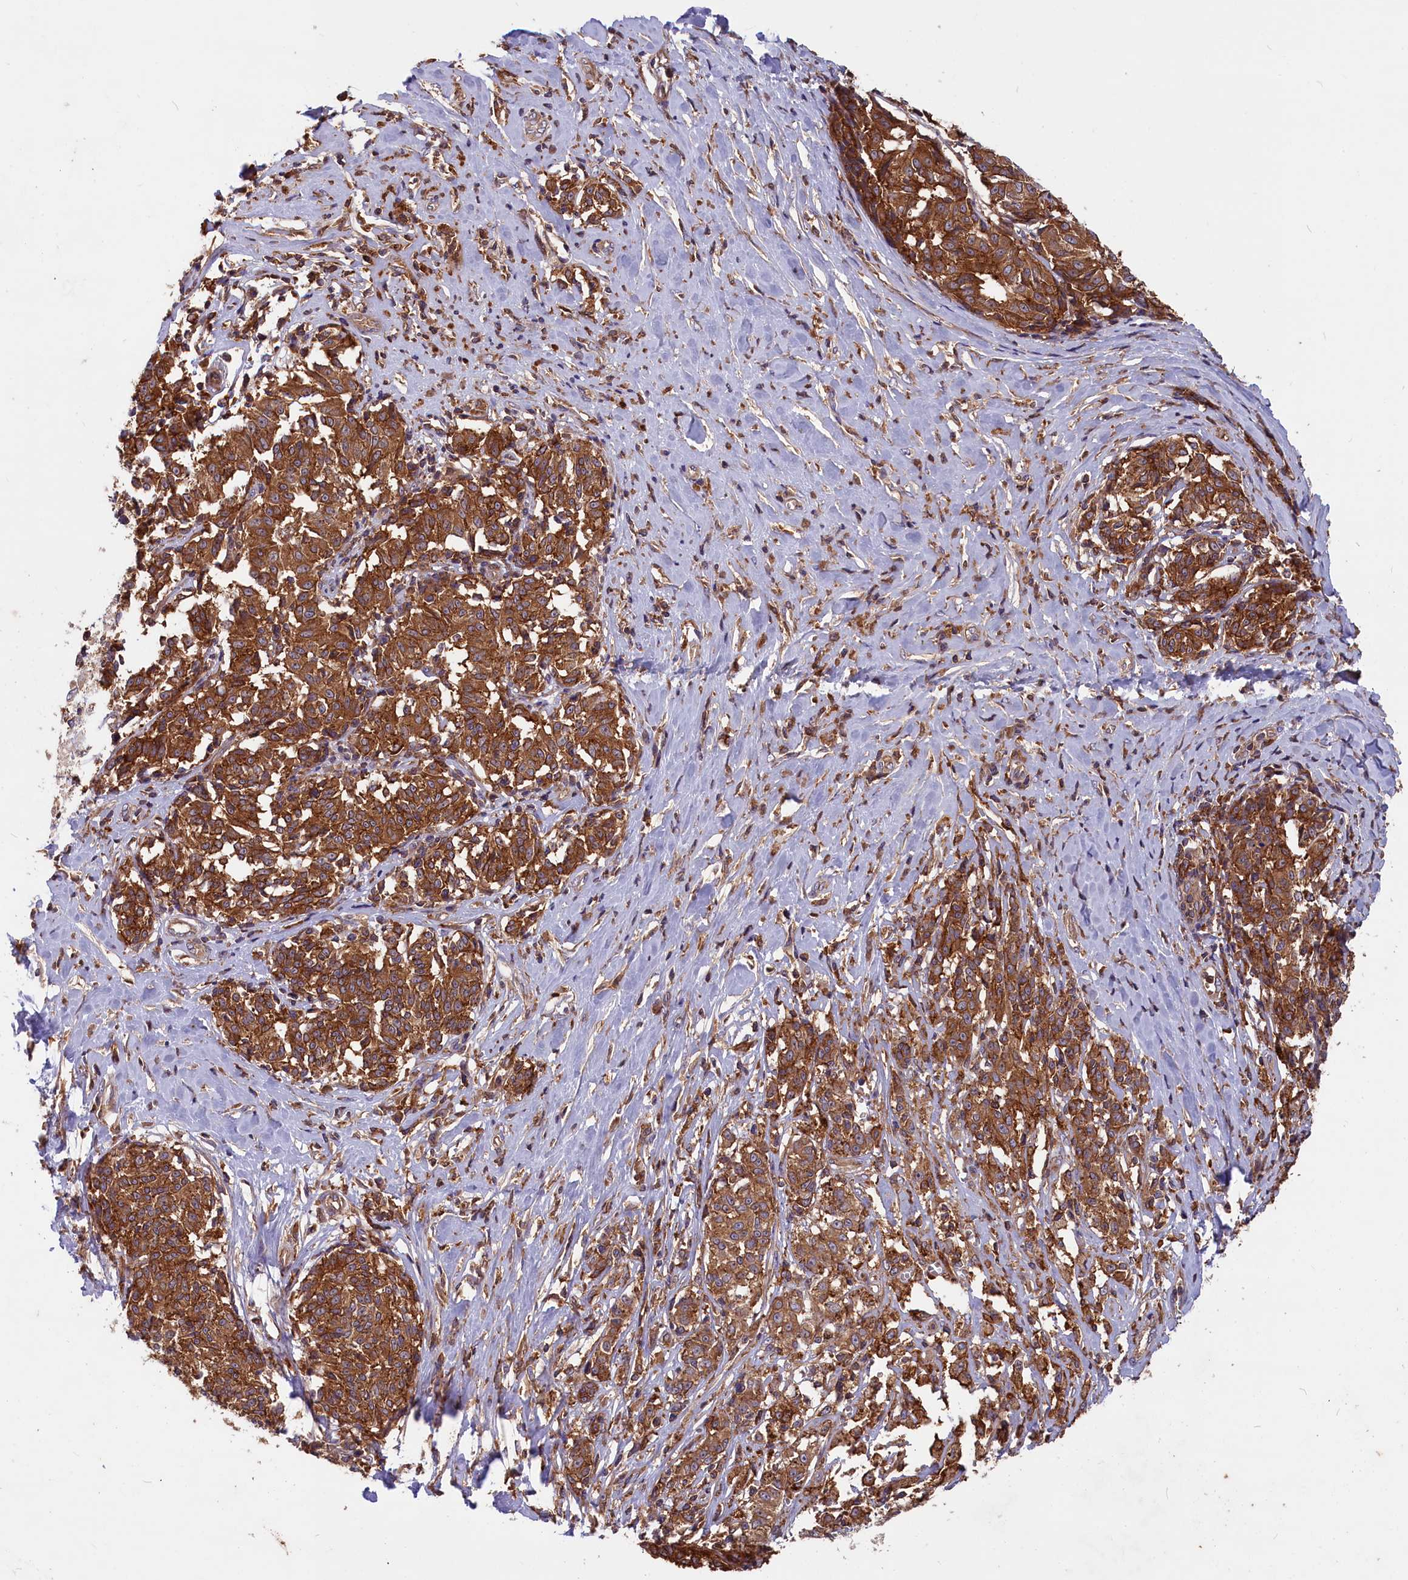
{"staining": {"intensity": "moderate", "quantity": ">75%", "location": "cytoplasmic/membranous"}, "tissue": "melanoma", "cell_type": "Tumor cells", "image_type": "cancer", "snomed": [{"axis": "morphology", "description": "Malignant melanoma, NOS"}, {"axis": "topography", "description": "Skin"}], "caption": "Immunohistochemistry (DAB (3,3'-diaminobenzidine)) staining of malignant melanoma displays moderate cytoplasmic/membranous protein positivity in approximately >75% of tumor cells.", "gene": "MYO9B", "patient": {"sex": "female", "age": 72}}